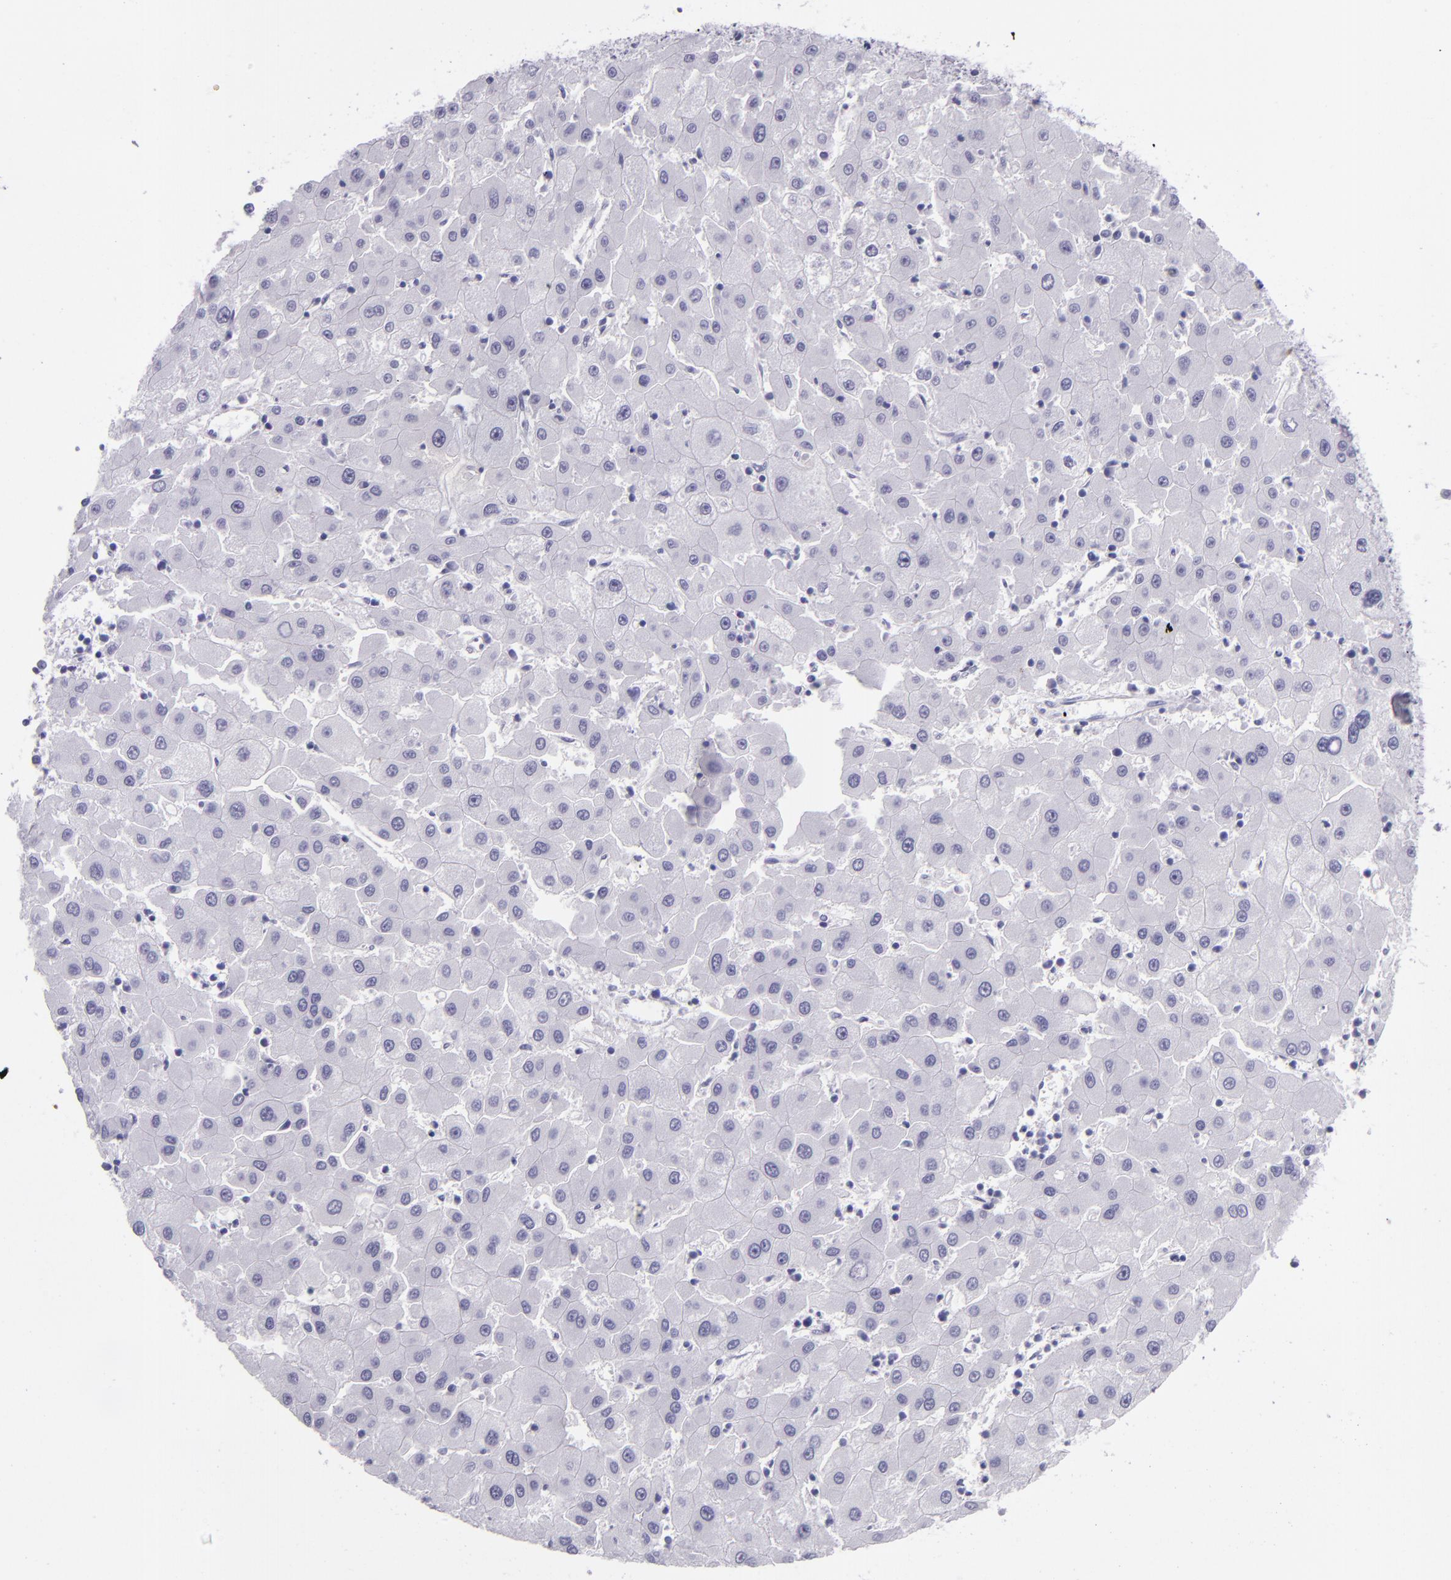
{"staining": {"intensity": "negative", "quantity": "none", "location": "none"}, "tissue": "liver cancer", "cell_type": "Tumor cells", "image_type": "cancer", "snomed": [{"axis": "morphology", "description": "Carcinoma, Hepatocellular, NOS"}, {"axis": "topography", "description": "Liver"}], "caption": "Immunohistochemical staining of hepatocellular carcinoma (liver) displays no significant positivity in tumor cells.", "gene": "CR2", "patient": {"sex": "male", "age": 72}}